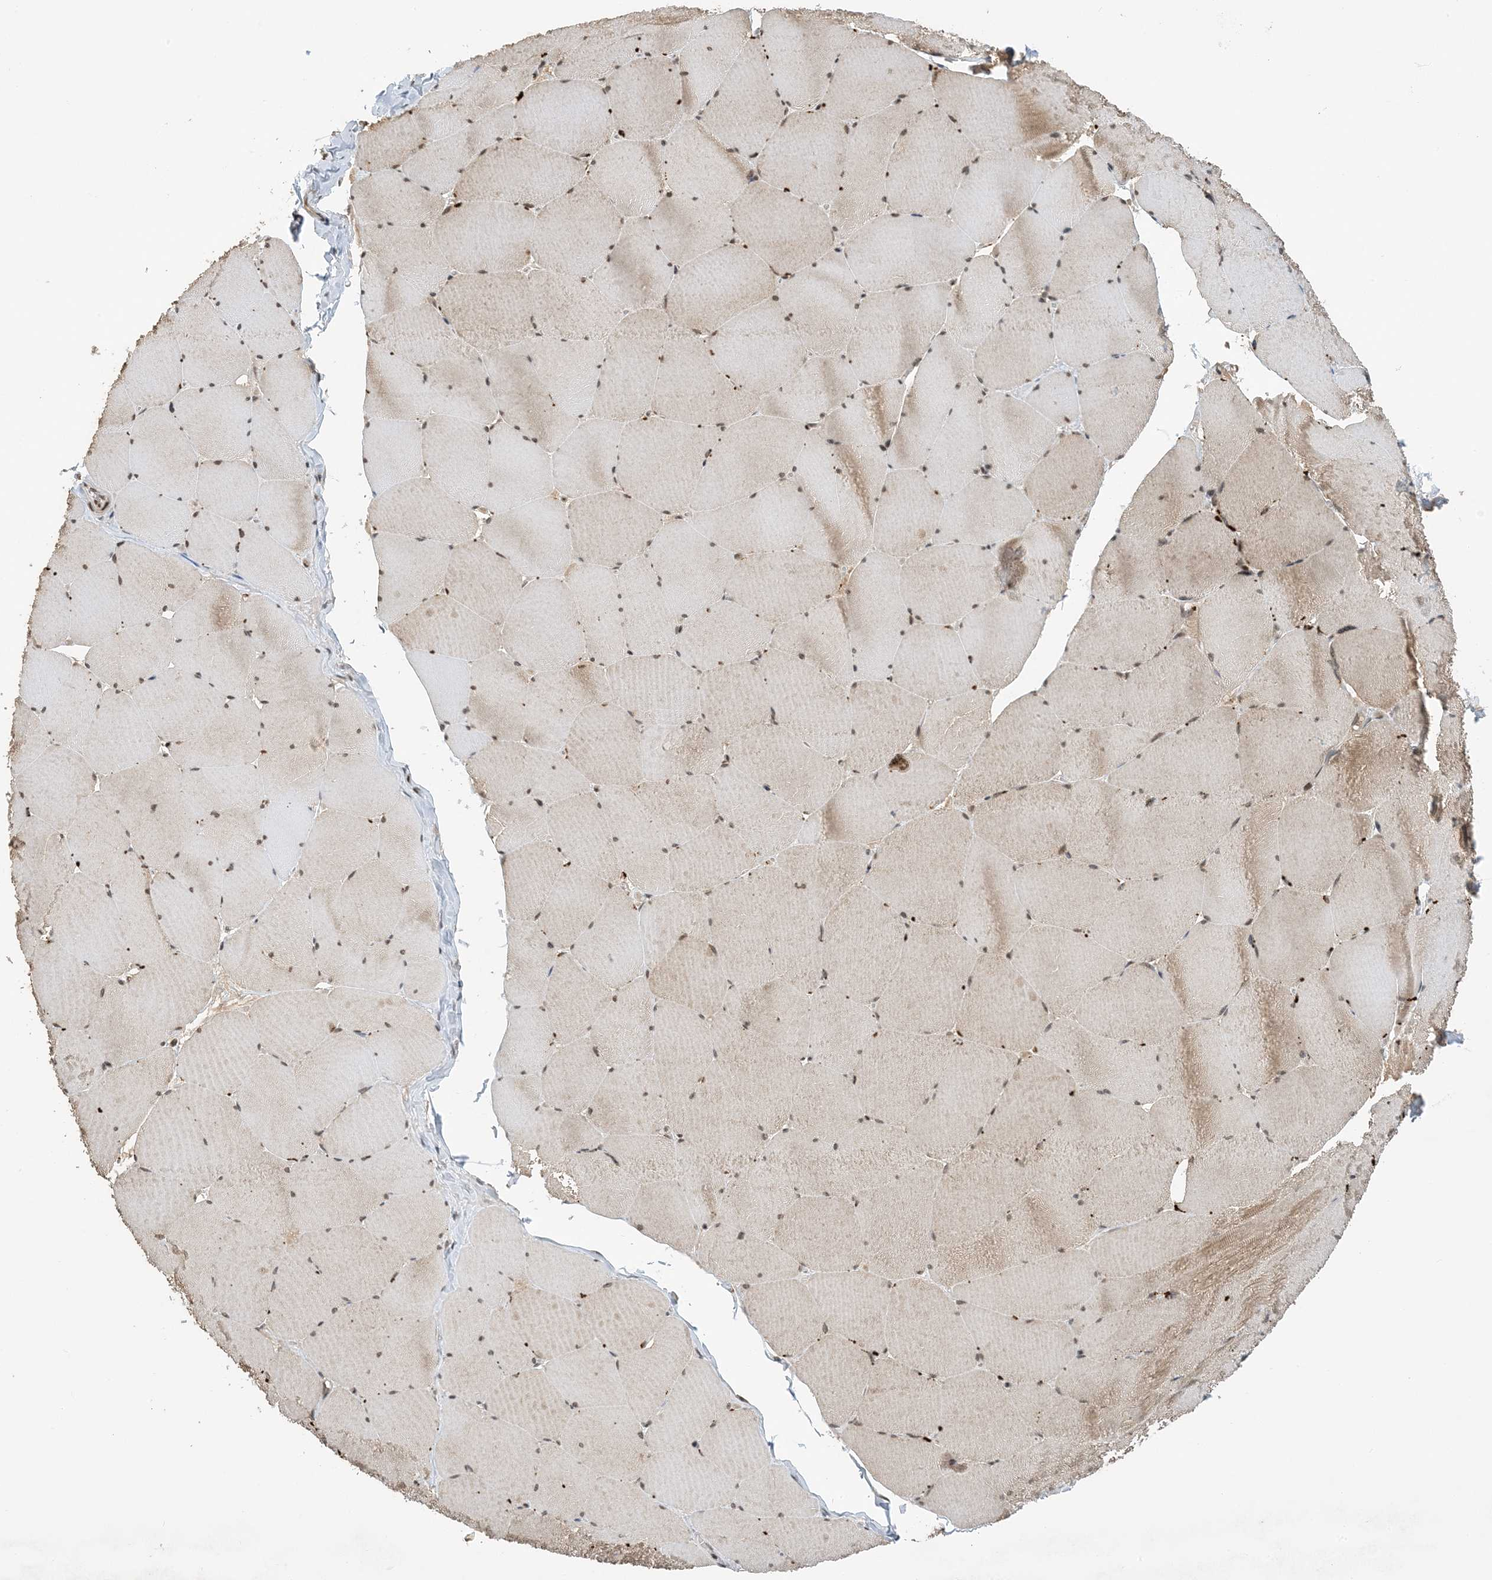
{"staining": {"intensity": "moderate", "quantity": ">75%", "location": "cytoplasmic/membranous,nuclear"}, "tissue": "skeletal muscle", "cell_type": "Myocytes", "image_type": "normal", "snomed": [{"axis": "morphology", "description": "Normal tissue, NOS"}, {"axis": "topography", "description": "Skeletal muscle"}, {"axis": "topography", "description": "Head-Neck"}], "caption": "Human skeletal muscle stained with a brown dye exhibits moderate cytoplasmic/membranous,nuclear positive positivity in approximately >75% of myocytes.", "gene": "ACYP2", "patient": {"sex": "male", "age": 66}}